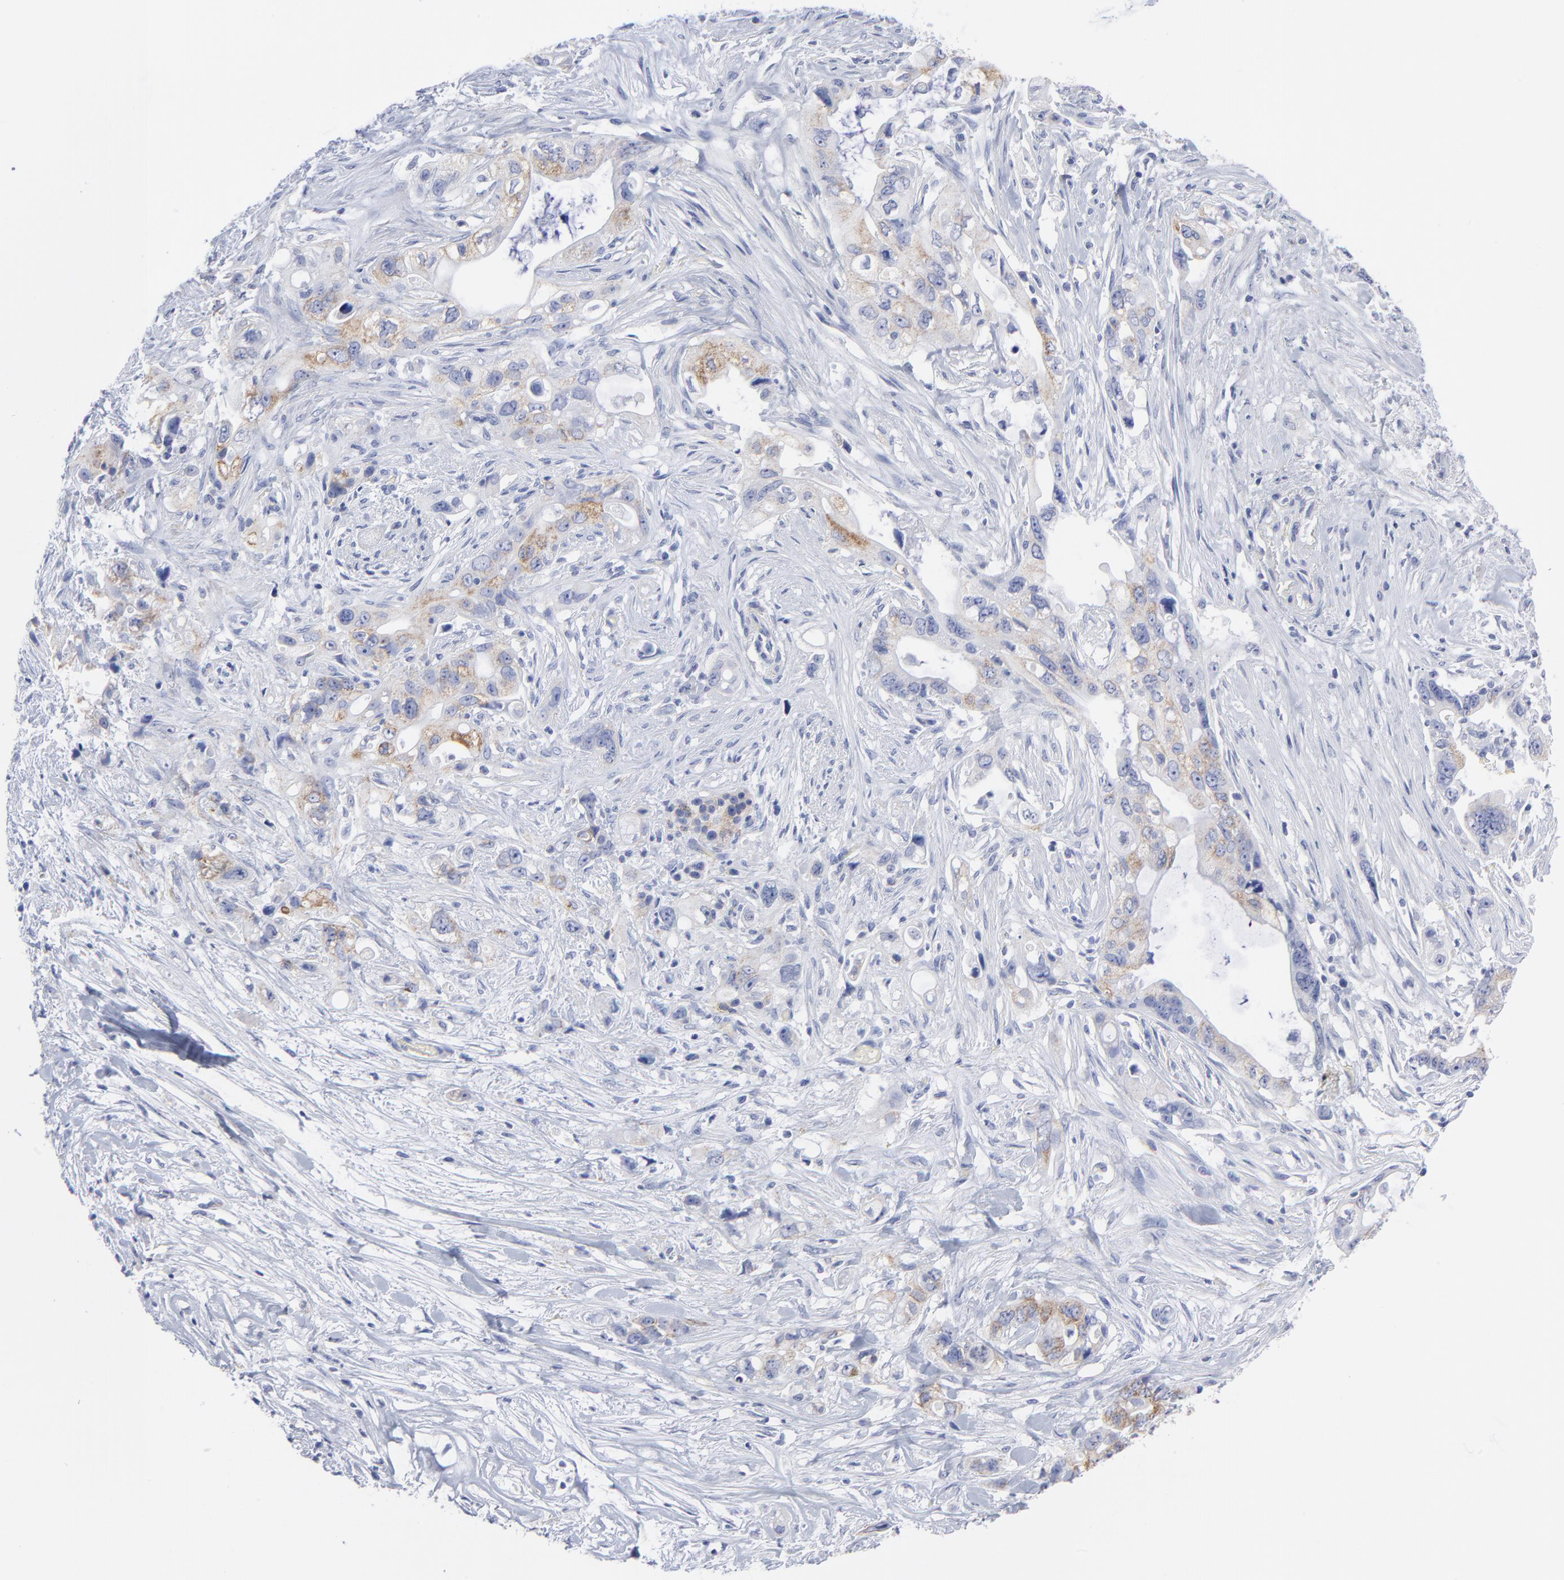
{"staining": {"intensity": "moderate", "quantity": "<25%", "location": "cytoplasmic/membranous"}, "tissue": "pancreatic cancer", "cell_type": "Tumor cells", "image_type": "cancer", "snomed": [{"axis": "morphology", "description": "Normal tissue, NOS"}, {"axis": "topography", "description": "Pancreas"}], "caption": "Tumor cells reveal moderate cytoplasmic/membranous expression in approximately <25% of cells in pancreatic cancer.", "gene": "CNTN3", "patient": {"sex": "male", "age": 42}}